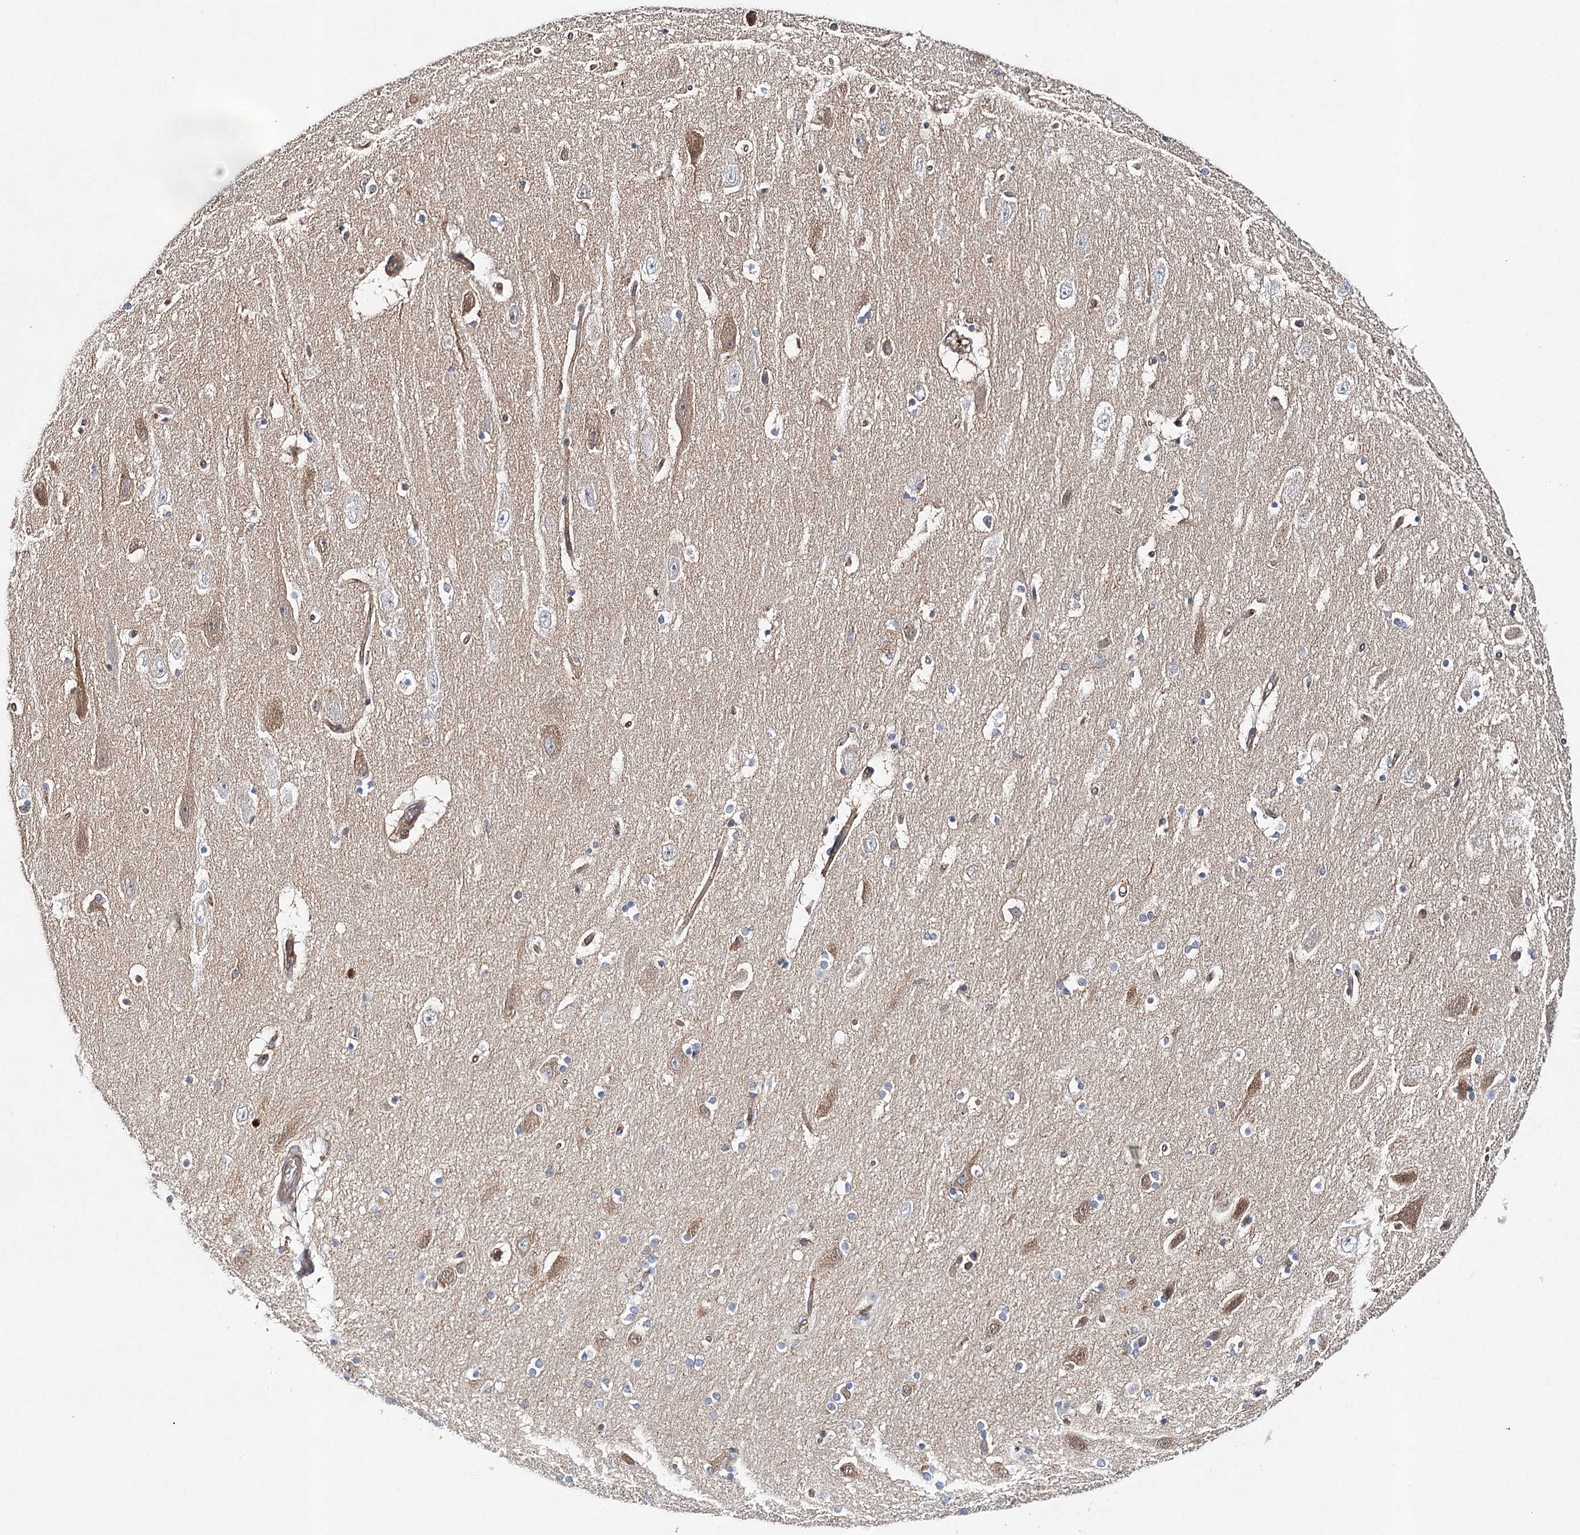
{"staining": {"intensity": "negative", "quantity": "none", "location": "none"}, "tissue": "hippocampus", "cell_type": "Glial cells", "image_type": "normal", "snomed": [{"axis": "morphology", "description": "Normal tissue, NOS"}, {"axis": "topography", "description": "Hippocampus"}], "caption": "Glial cells are negative for protein expression in normal human hippocampus.", "gene": "ABRAXAS2", "patient": {"sex": "female", "age": 54}}